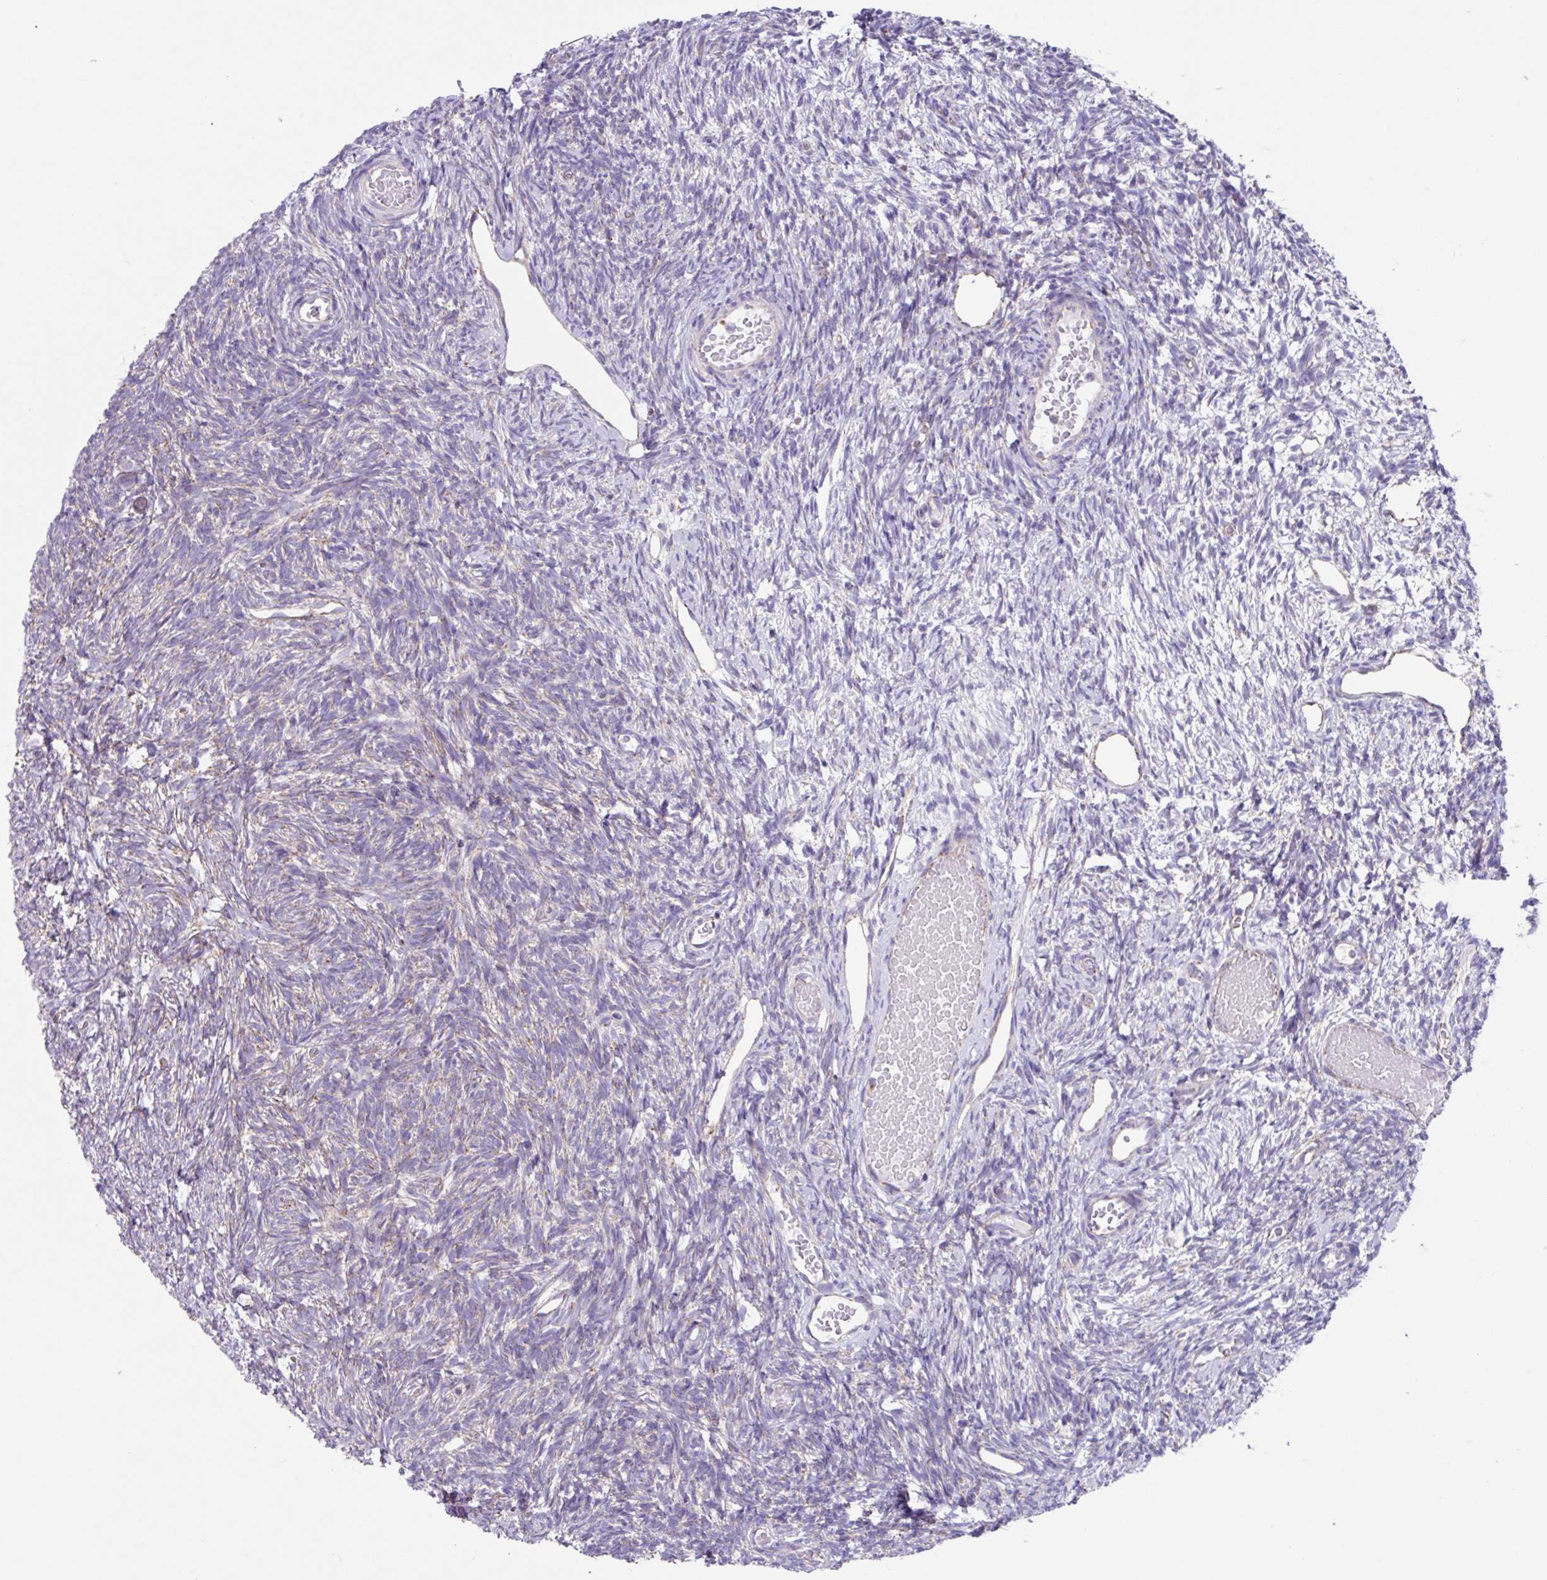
{"staining": {"intensity": "moderate", "quantity": ">75%", "location": "cytoplasmic/membranous"}, "tissue": "ovary", "cell_type": "Follicle cells", "image_type": "normal", "snomed": [{"axis": "morphology", "description": "Normal tissue, NOS"}, {"axis": "topography", "description": "Ovary"}], "caption": "Follicle cells demonstrate medium levels of moderate cytoplasmic/membranous positivity in about >75% of cells in benign ovary.", "gene": "OTULIN", "patient": {"sex": "female", "age": 39}}